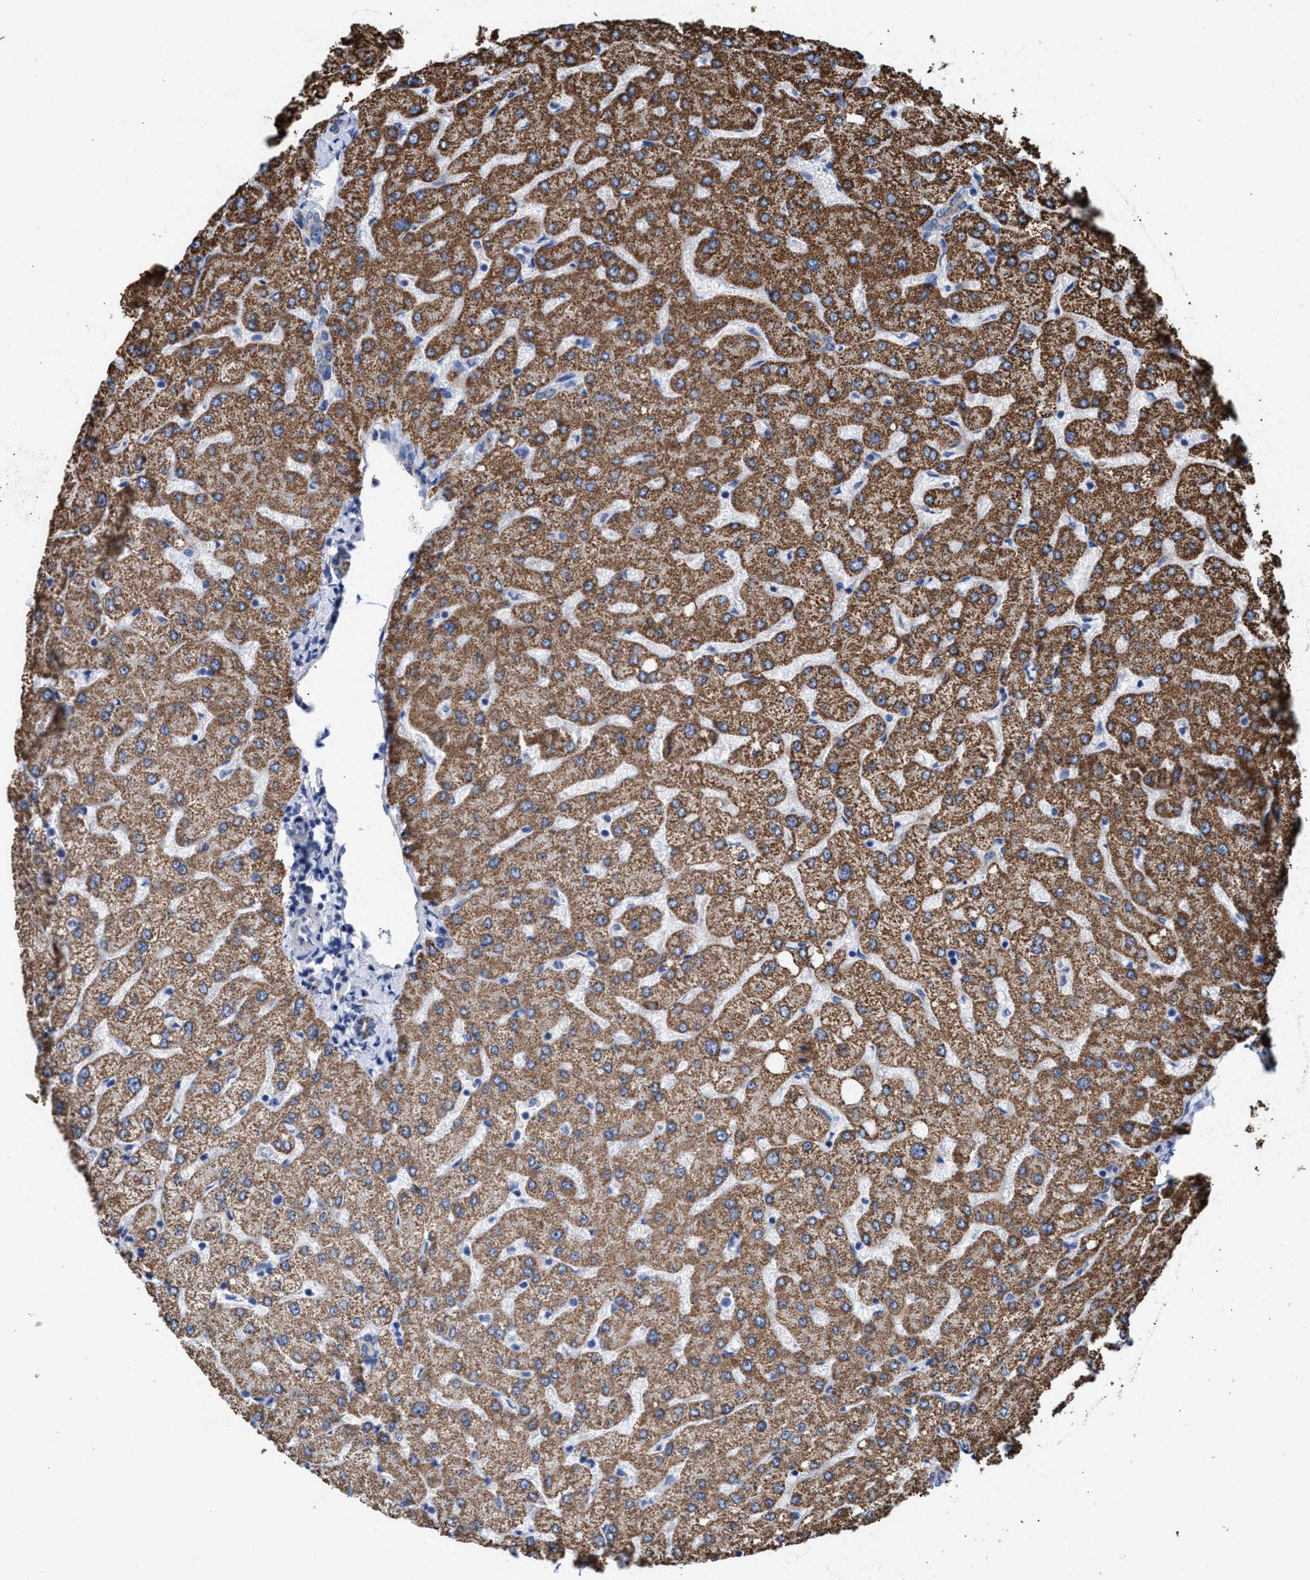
{"staining": {"intensity": "negative", "quantity": "none", "location": "none"}, "tissue": "liver", "cell_type": "Cholangiocytes", "image_type": "normal", "snomed": [{"axis": "morphology", "description": "Normal tissue, NOS"}, {"axis": "topography", "description": "Liver"}], "caption": "A high-resolution image shows immunohistochemistry (IHC) staining of benign liver, which demonstrates no significant positivity in cholangiocytes. (Stains: DAB immunohistochemistry (IHC) with hematoxylin counter stain, Microscopy: brightfield microscopy at high magnification).", "gene": "JAG1", "patient": {"sex": "female", "age": 54}}